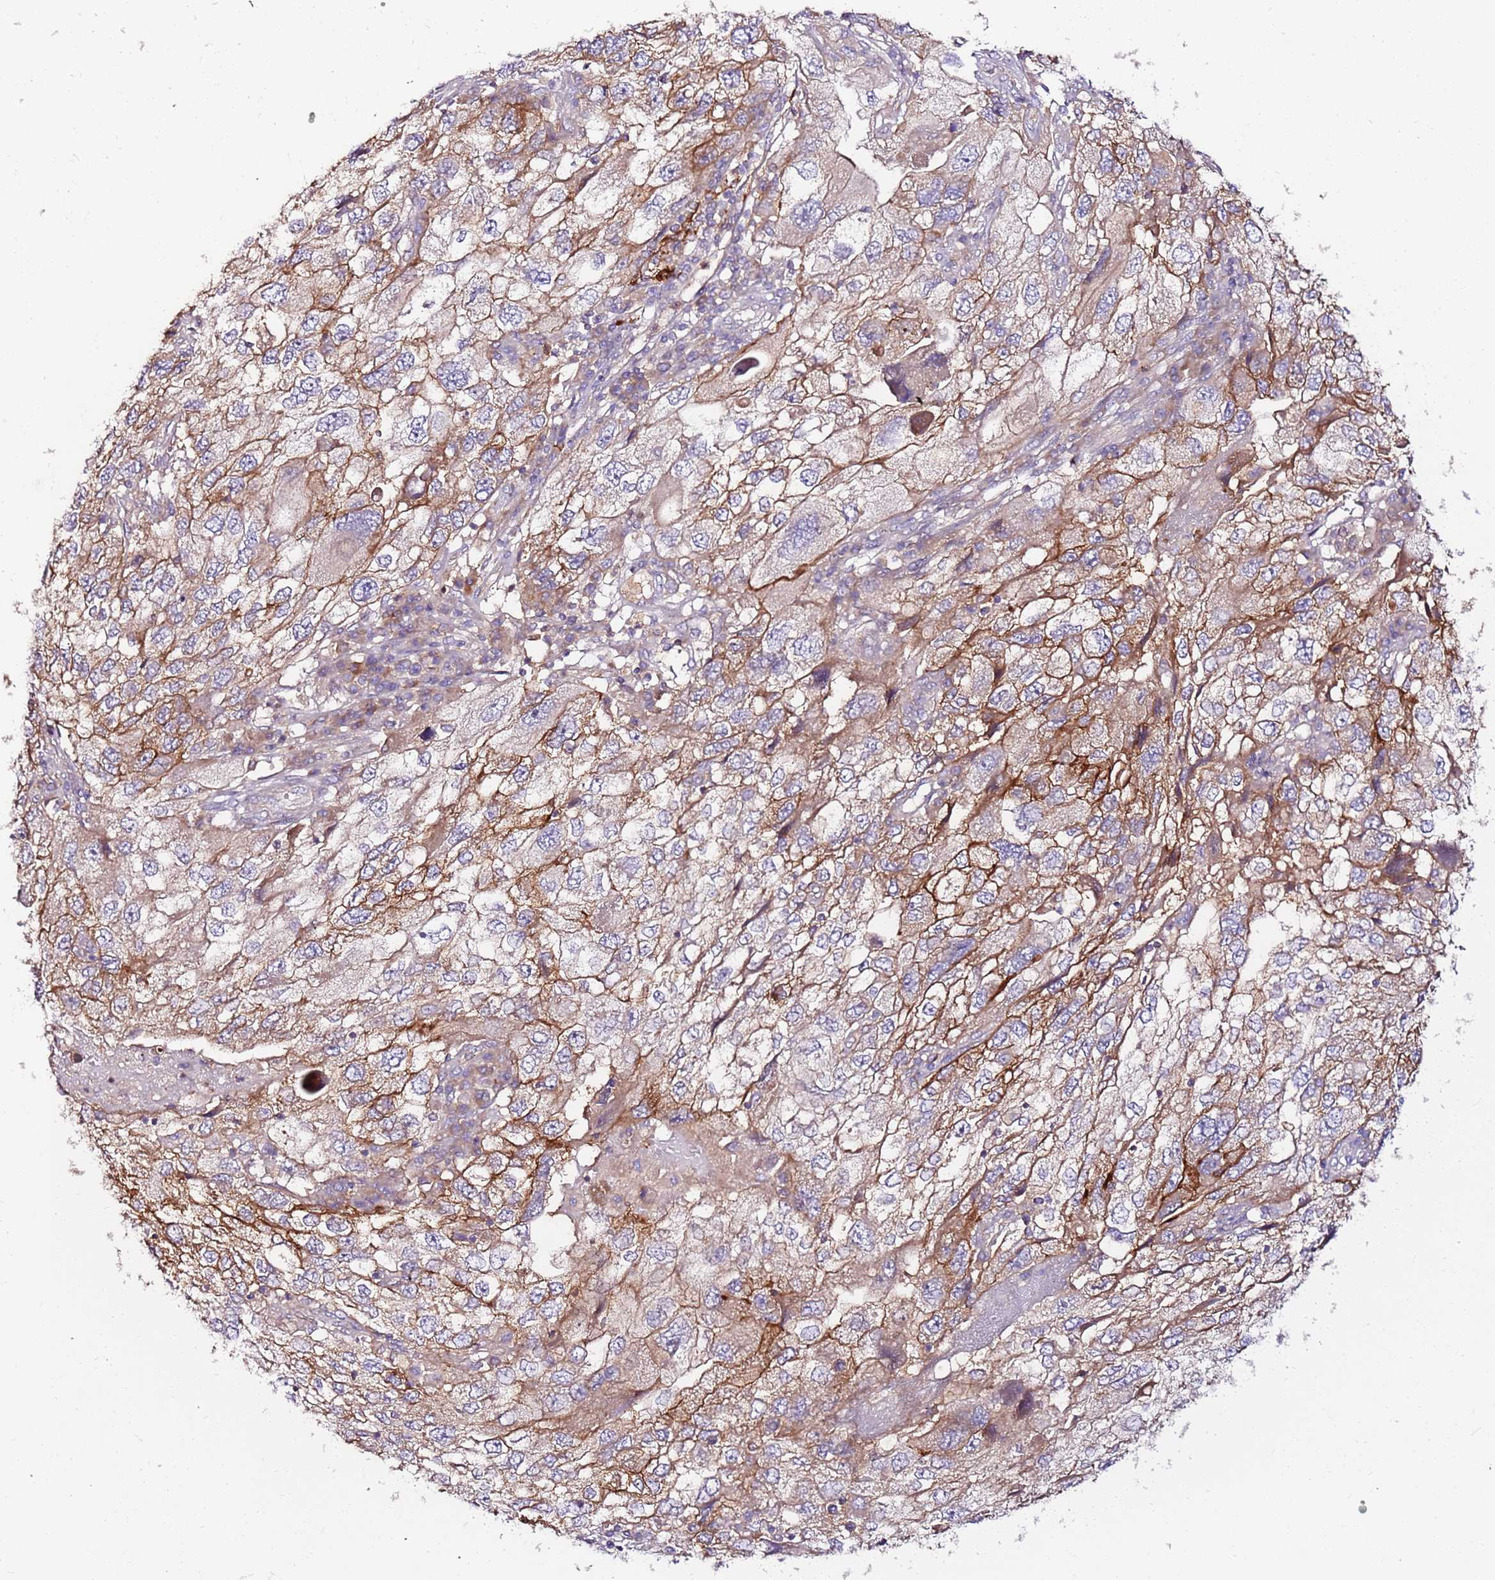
{"staining": {"intensity": "moderate", "quantity": ">75%", "location": "cytoplasmic/membranous"}, "tissue": "endometrial cancer", "cell_type": "Tumor cells", "image_type": "cancer", "snomed": [{"axis": "morphology", "description": "Adenocarcinoma, NOS"}, {"axis": "topography", "description": "Endometrium"}], "caption": "Endometrial adenocarcinoma stained with a brown dye exhibits moderate cytoplasmic/membranous positive expression in about >75% of tumor cells.", "gene": "FLVCR1", "patient": {"sex": "female", "age": 49}}